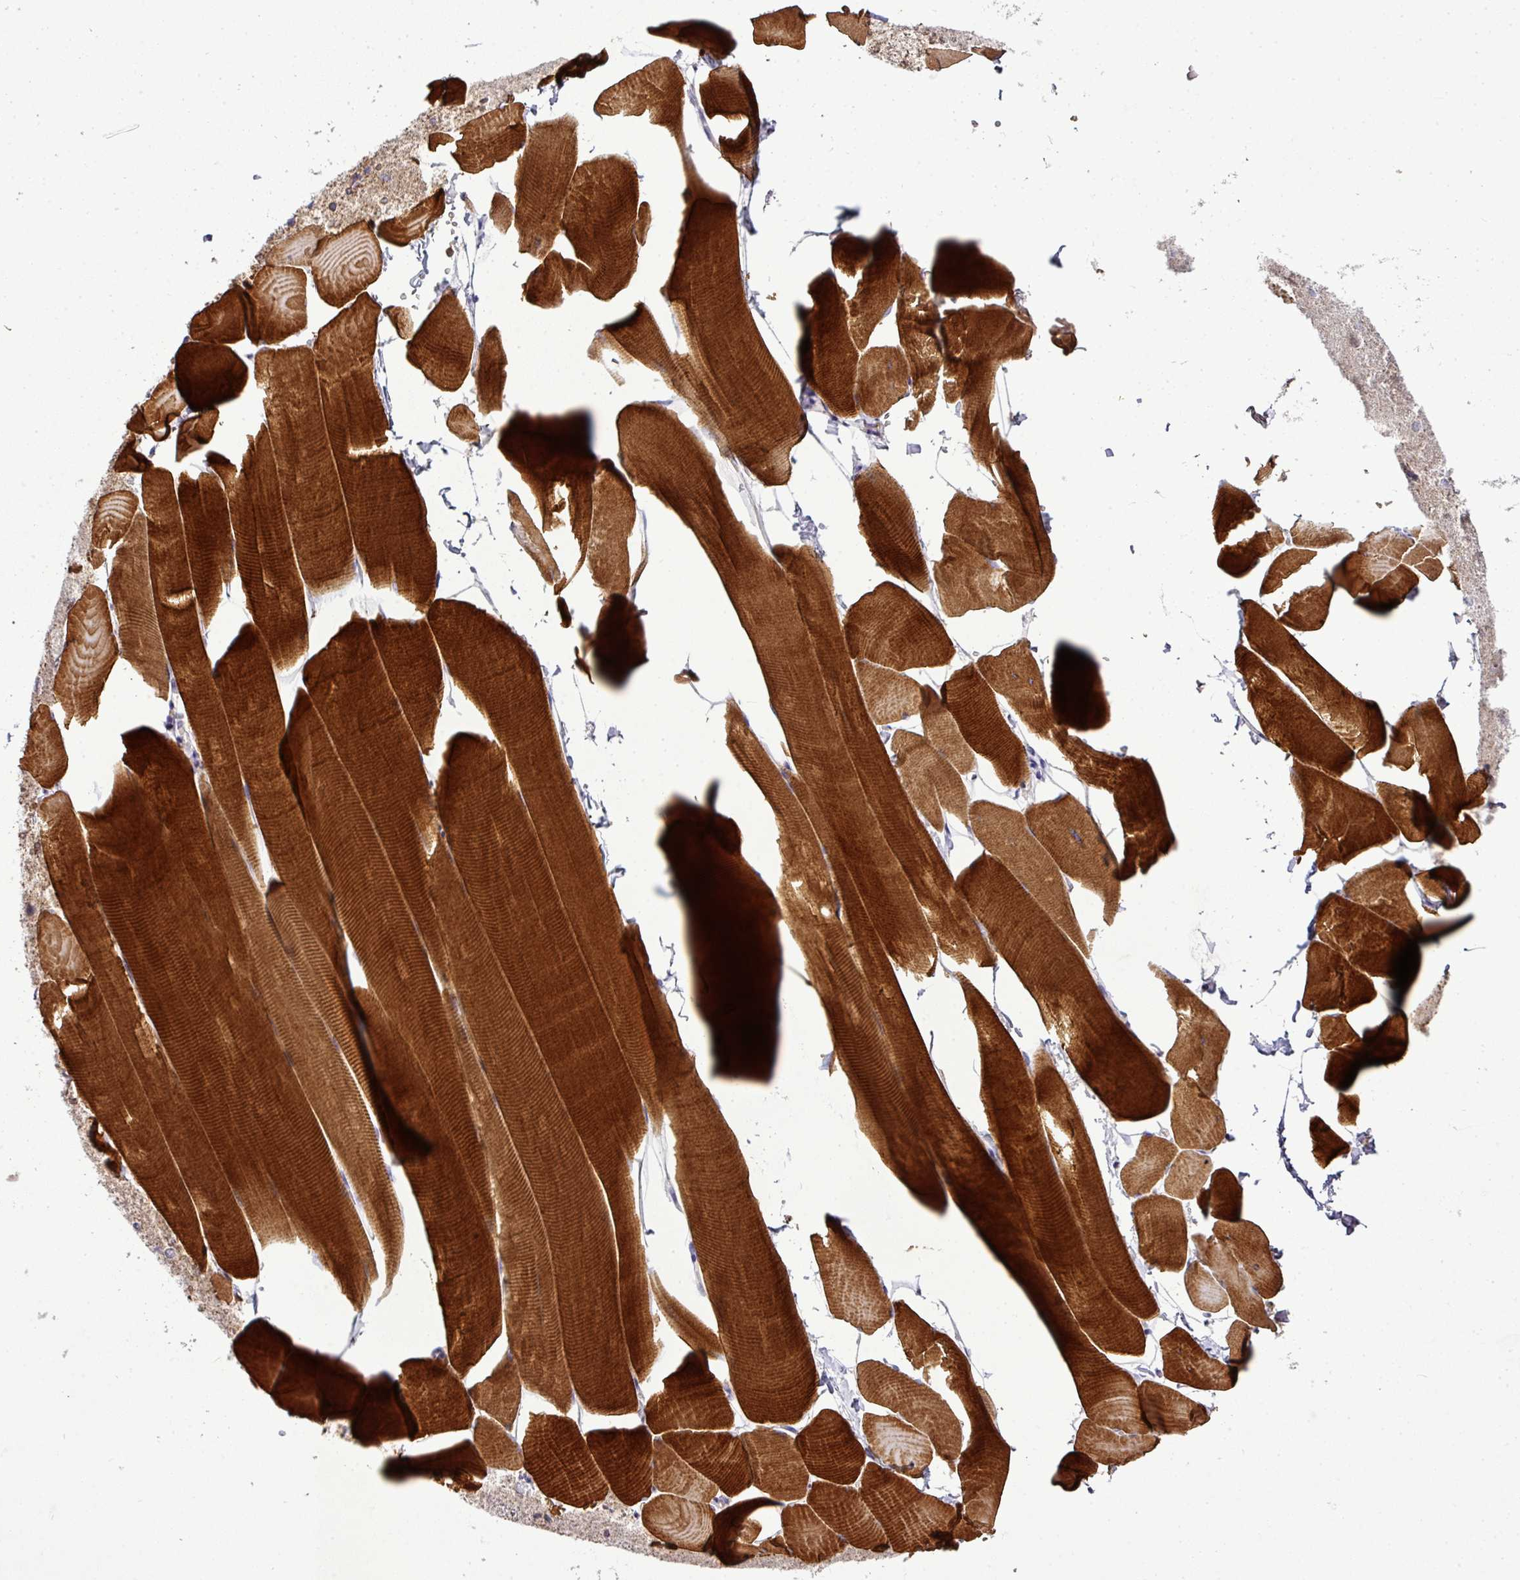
{"staining": {"intensity": "strong", "quantity": ">75%", "location": "cytoplasmic/membranous"}, "tissue": "skeletal muscle", "cell_type": "Myocytes", "image_type": "normal", "snomed": [{"axis": "morphology", "description": "Normal tissue, NOS"}, {"axis": "topography", "description": "Skeletal muscle"}], "caption": "Immunohistochemistry (IHC) staining of normal skeletal muscle, which shows high levels of strong cytoplasmic/membranous expression in about >75% of myocytes indicating strong cytoplasmic/membranous protein staining. The staining was performed using DAB (3,3'-diaminobenzidine) (brown) for protein detection and nuclei were counterstained in hematoxylin (blue).", "gene": "CAB39L", "patient": {"sex": "male", "age": 25}}